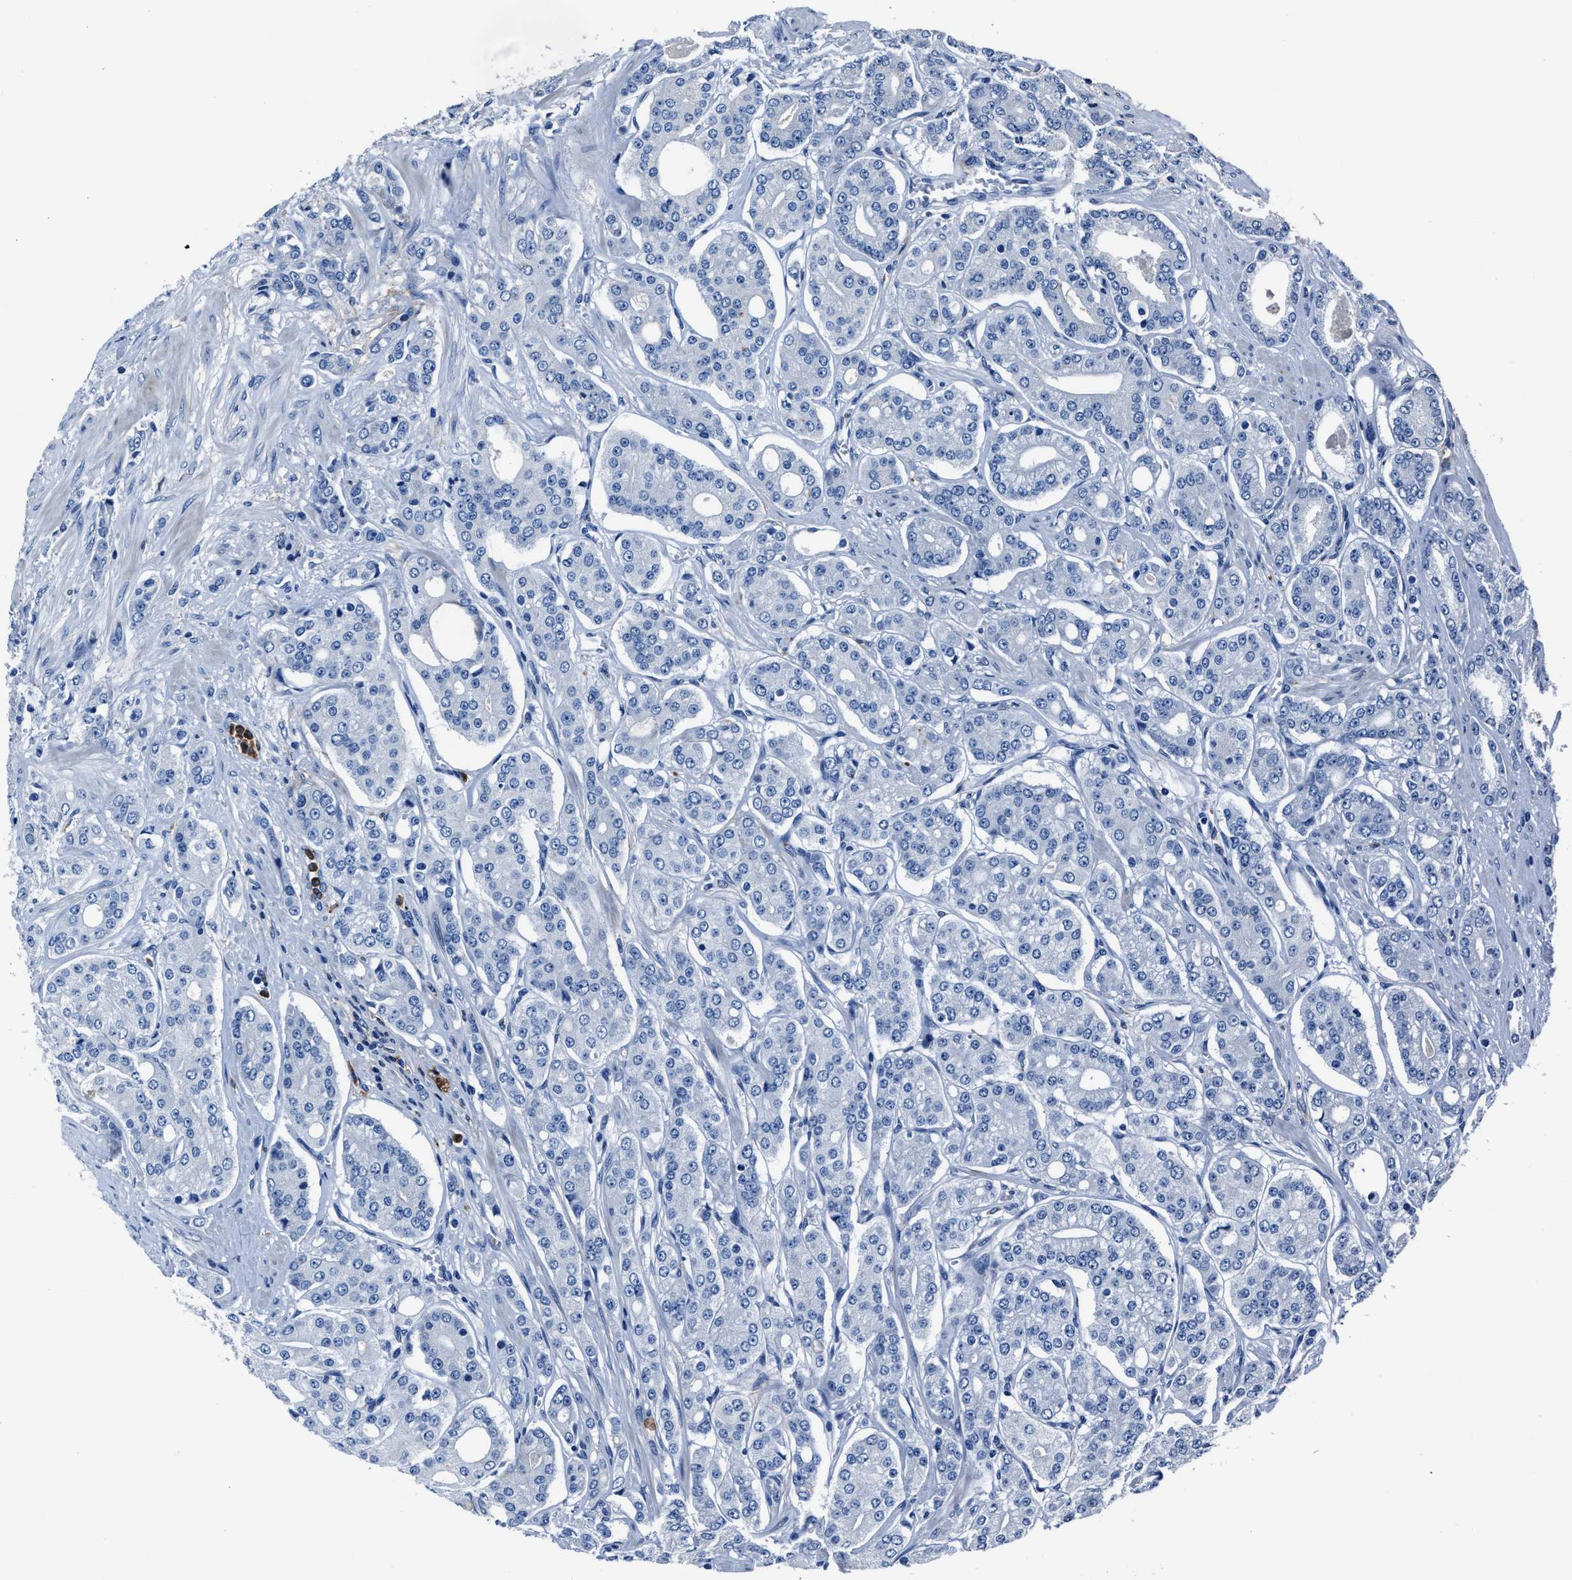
{"staining": {"intensity": "negative", "quantity": "none", "location": "none"}, "tissue": "prostate cancer", "cell_type": "Tumor cells", "image_type": "cancer", "snomed": [{"axis": "morphology", "description": "Adenocarcinoma, High grade"}, {"axis": "topography", "description": "Prostate"}], "caption": "Immunohistochemistry (IHC) of human adenocarcinoma (high-grade) (prostate) reveals no staining in tumor cells. Nuclei are stained in blue.", "gene": "FGL2", "patient": {"sex": "male", "age": 71}}